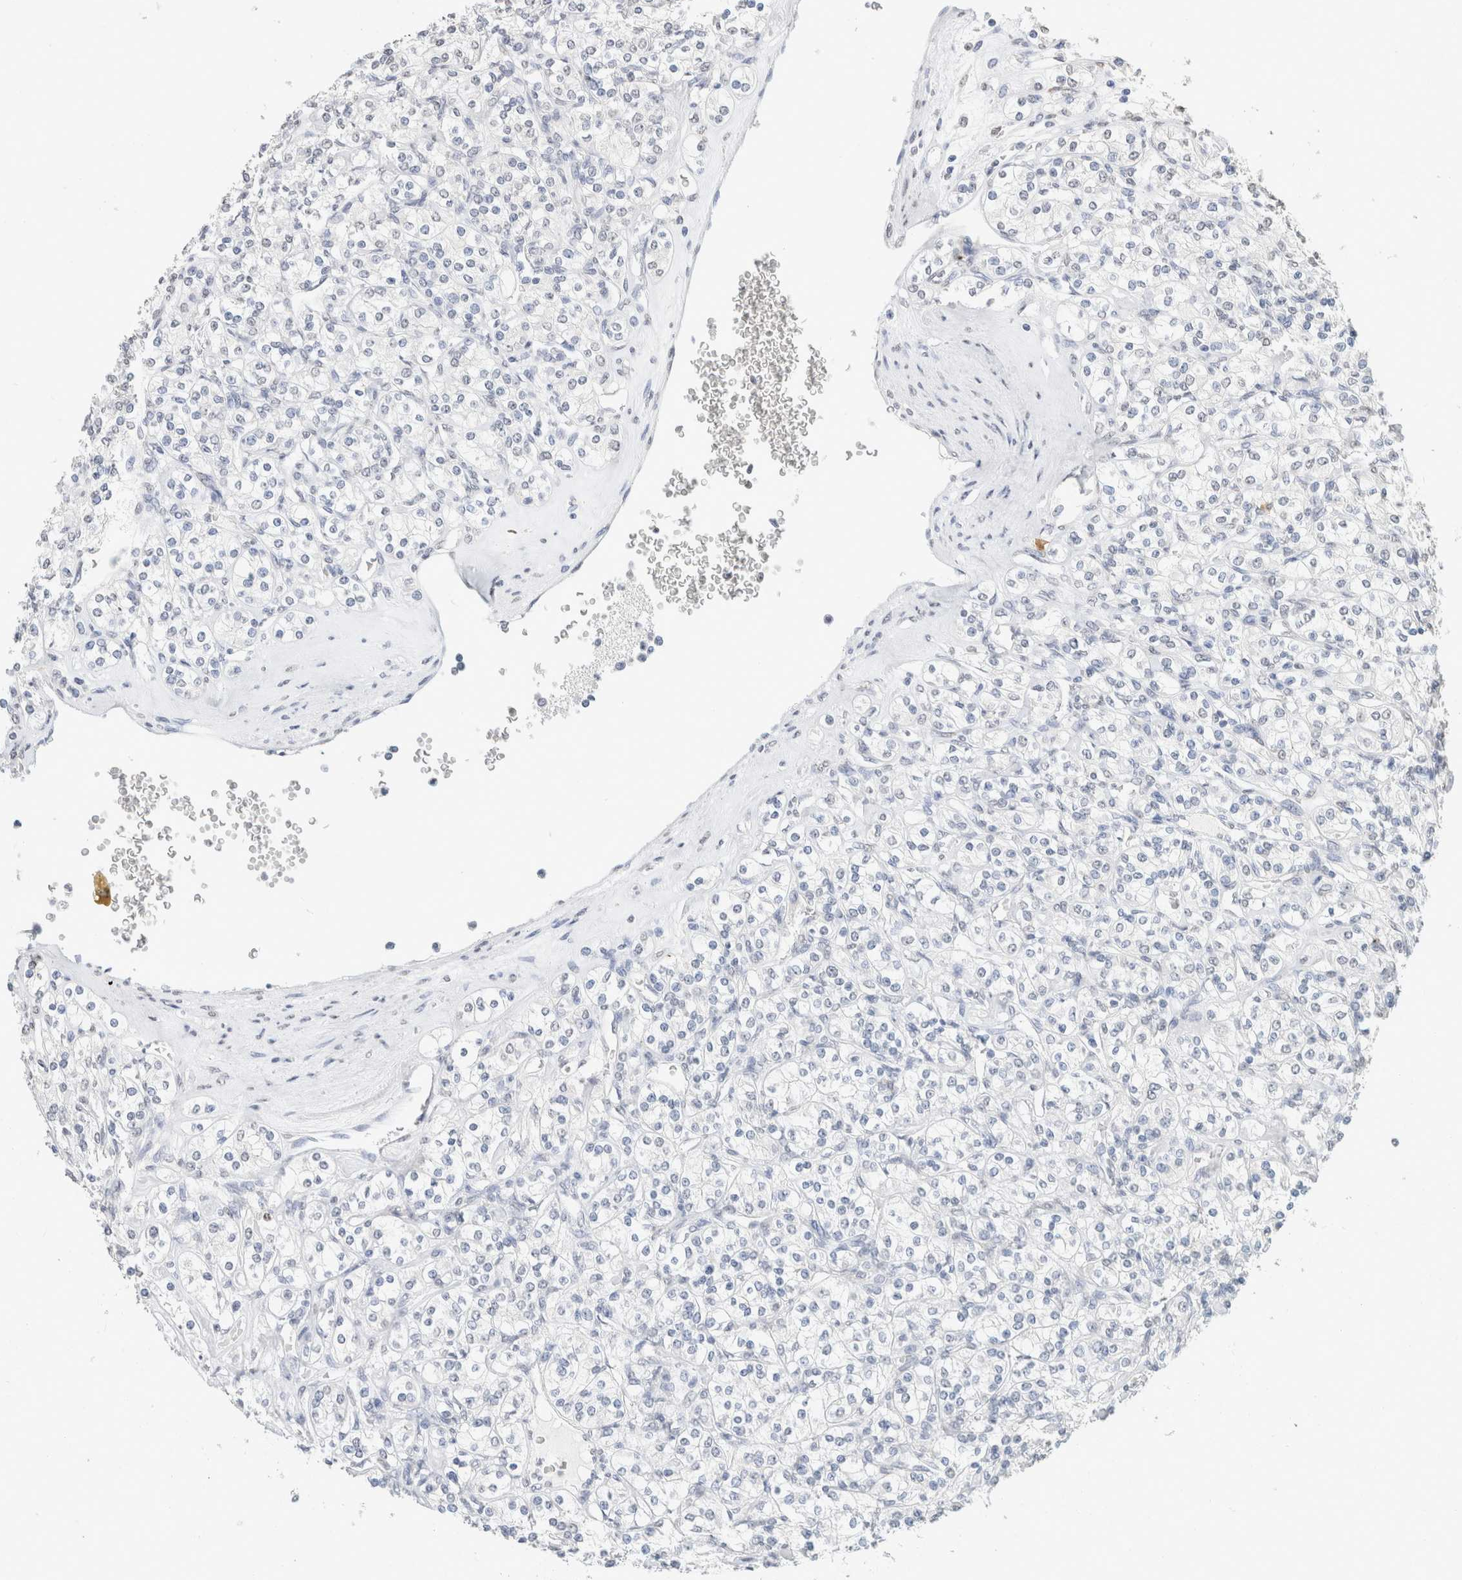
{"staining": {"intensity": "negative", "quantity": "none", "location": "none"}, "tissue": "renal cancer", "cell_type": "Tumor cells", "image_type": "cancer", "snomed": [{"axis": "morphology", "description": "Adenocarcinoma, NOS"}, {"axis": "topography", "description": "Kidney"}], "caption": "Renal cancer (adenocarcinoma) stained for a protein using immunohistochemistry displays no expression tumor cells.", "gene": "CD80", "patient": {"sex": "male", "age": 77}}